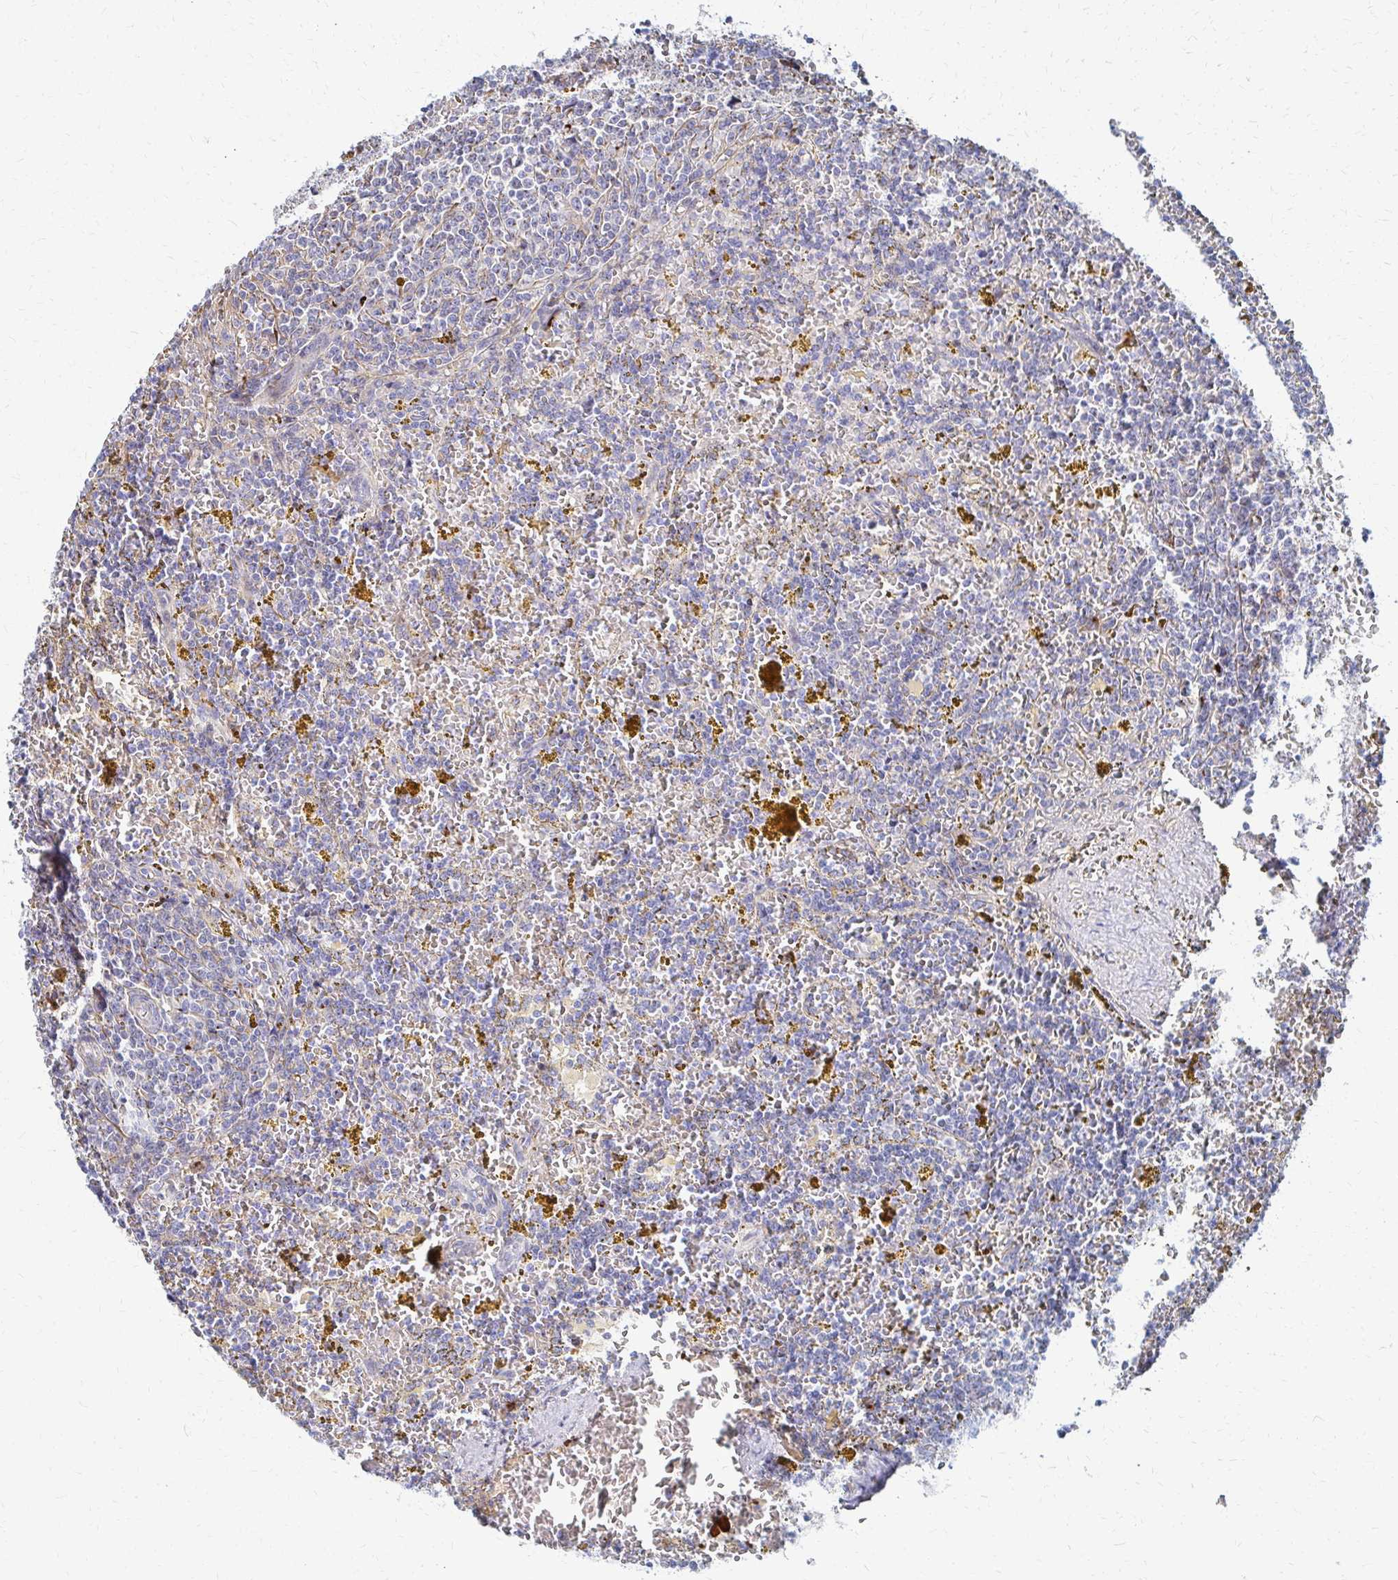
{"staining": {"intensity": "negative", "quantity": "none", "location": "none"}, "tissue": "lymphoma", "cell_type": "Tumor cells", "image_type": "cancer", "snomed": [{"axis": "morphology", "description": "Malignant lymphoma, non-Hodgkin's type, Low grade"}, {"axis": "topography", "description": "Spleen"}, {"axis": "topography", "description": "Lymph node"}], "caption": "This is an IHC histopathology image of human malignant lymphoma, non-Hodgkin's type (low-grade). There is no staining in tumor cells.", "gene": "MAN1A1", "patient": {"sex": "female", "age": 66}}